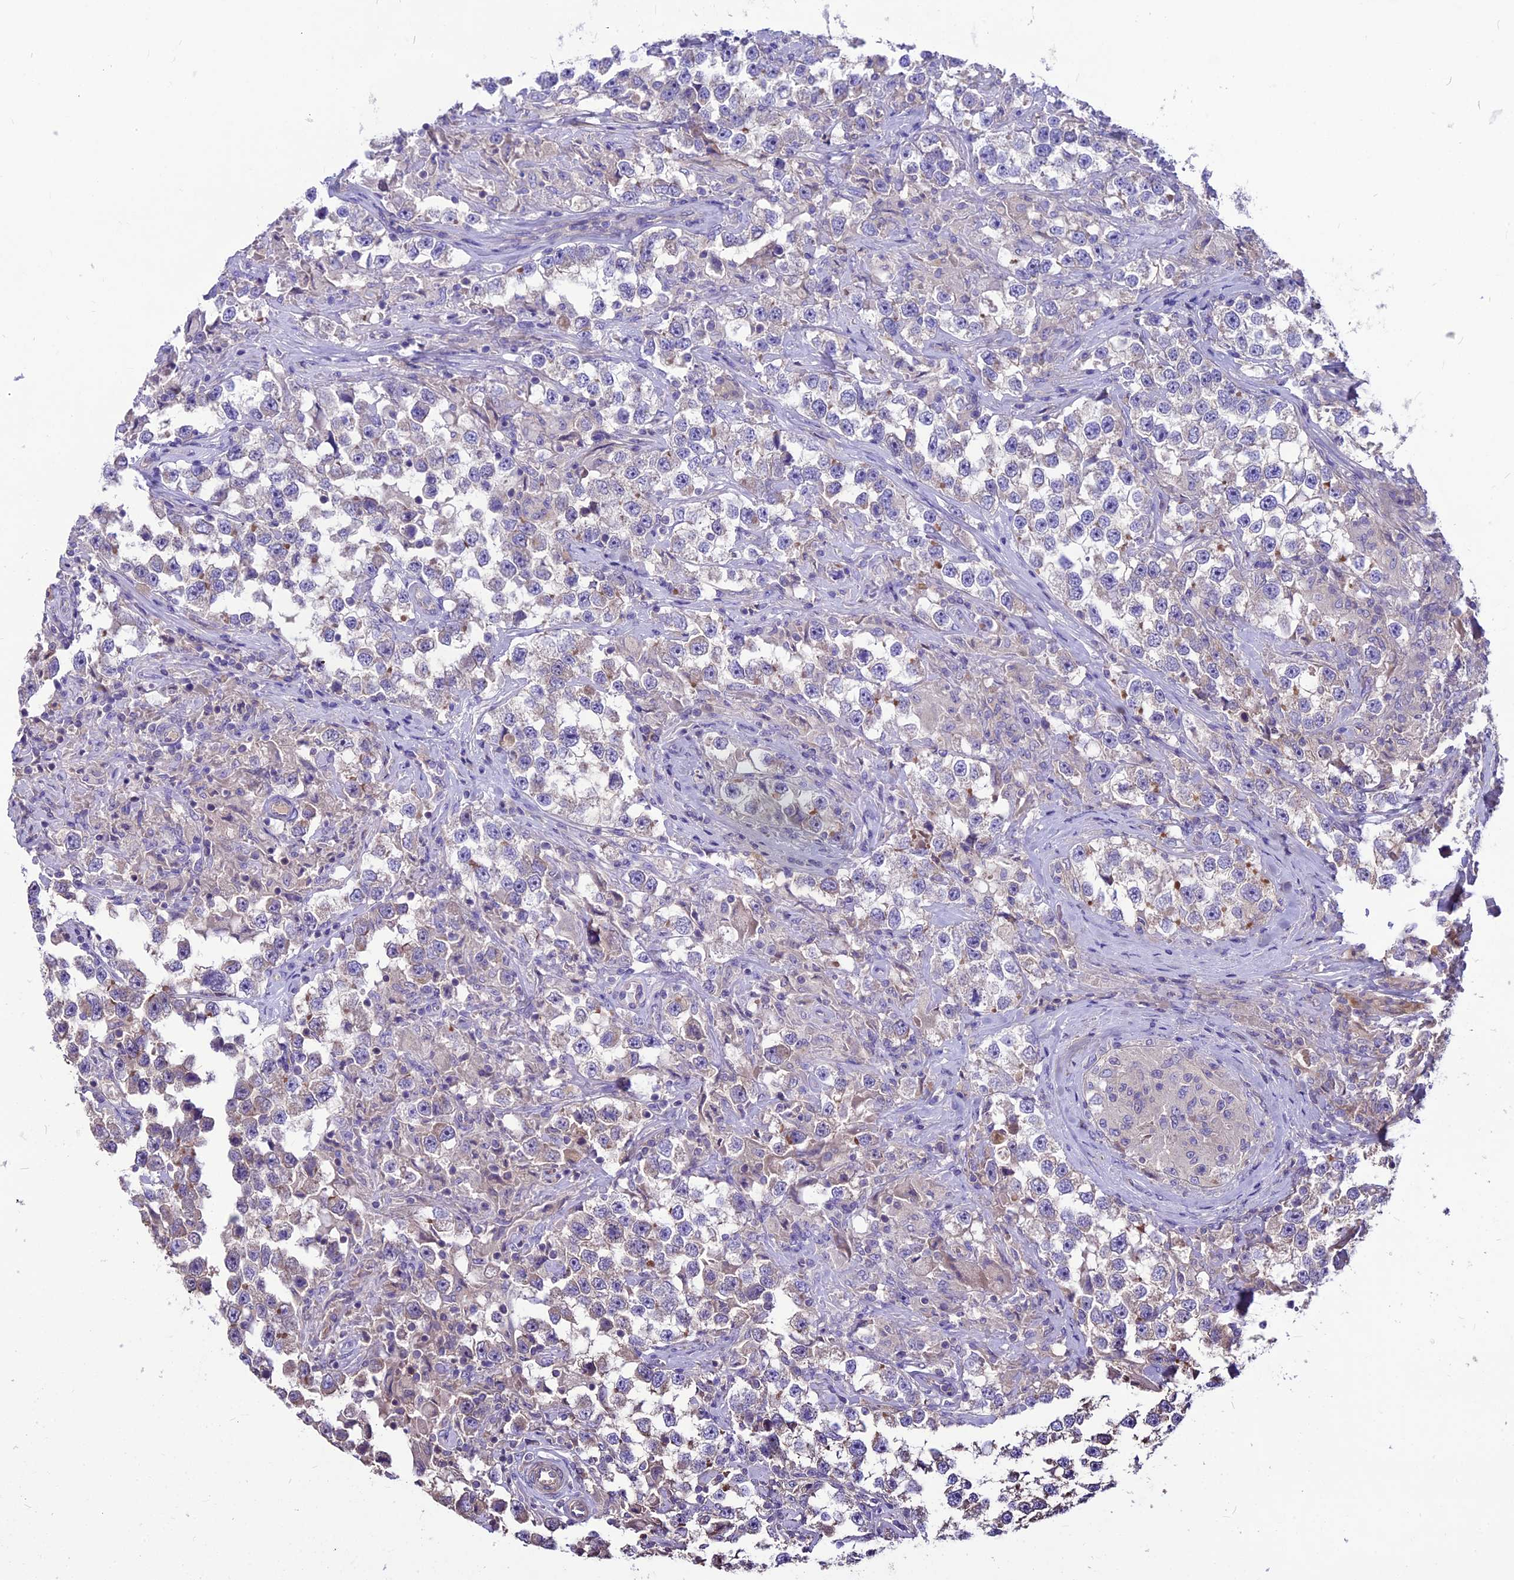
{"staining": {"intensity": "negative", "quantity": "none", "location": "none"}, "tissue": "testis cancer", "cell_type": "Tumor cells", "image_type": "cancer", "snomed": [{"axis": "morphology", "description": "Seminoma, NOS"}, {"axis": "topography", "description": "Testis"}], "caption": "DAB (3,3'-diaminobenzidine) immunohistochemical staining of human testis seminoma displays no significant positivity in tumor cells.", "gene": "ANO3", "patient": {"sex": "male", "age": 46}}